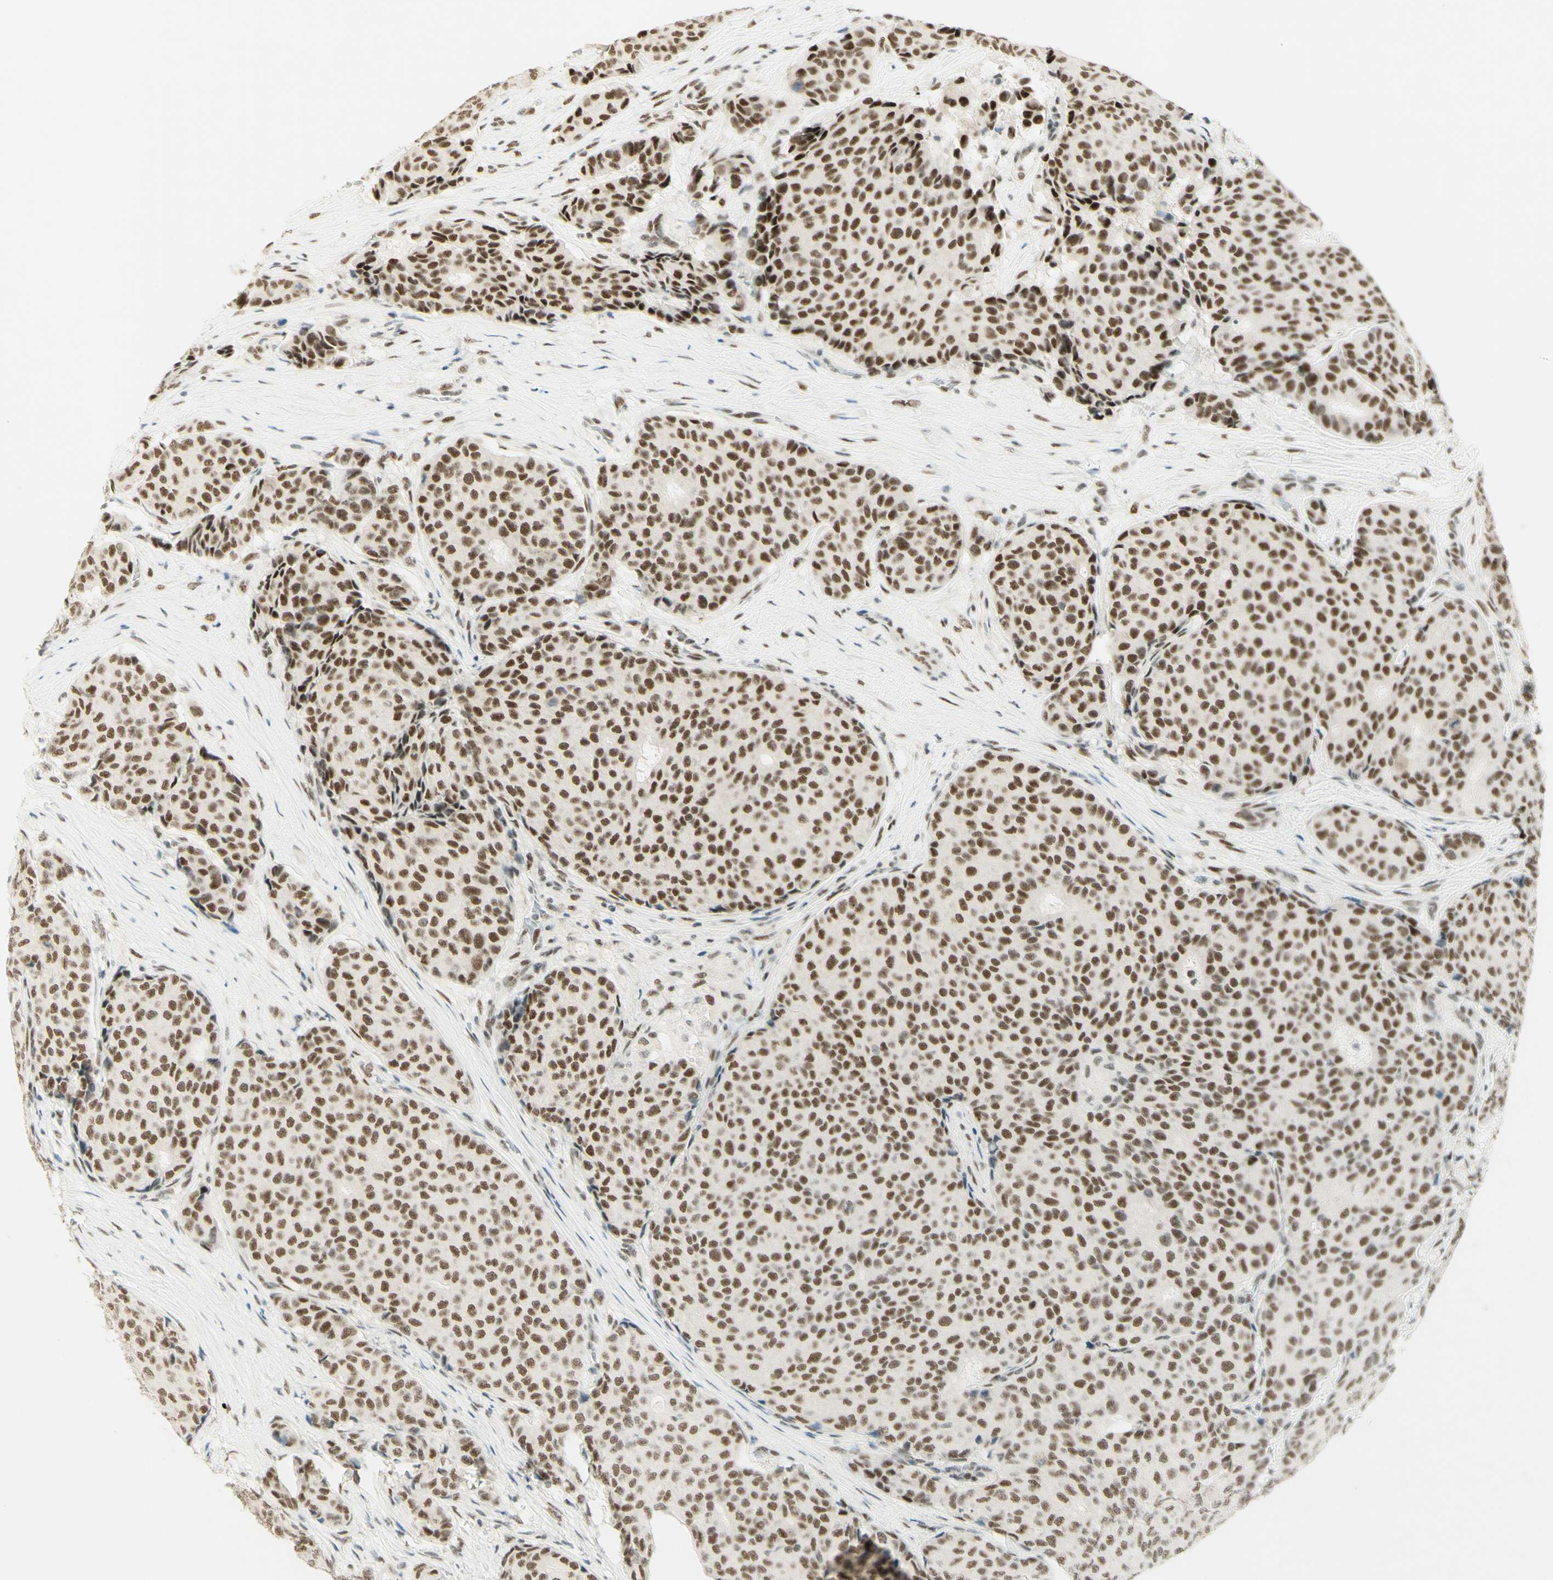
{"staining": {"intensity": "strong", "quantity": "25%-75%", "location": "nuclear"}, "tissue": "breast cancer", "cell_type": "Tumor cells", "image_type": "cancer", "snomed": [{"axis": "morphology", "description": "Duct carcinoma"}, {"axis": "topography", "description": "Breast"}], "caption": "IHC photomicrograph of invasive ductal carcinoma (breast) stained for a protein (brown), which reveals high levels of strong nuclear positivity in approximately 25%-75% of tumor cells.", "gene": "PMS2", "patient": {"sex": "female", "age": 75}}